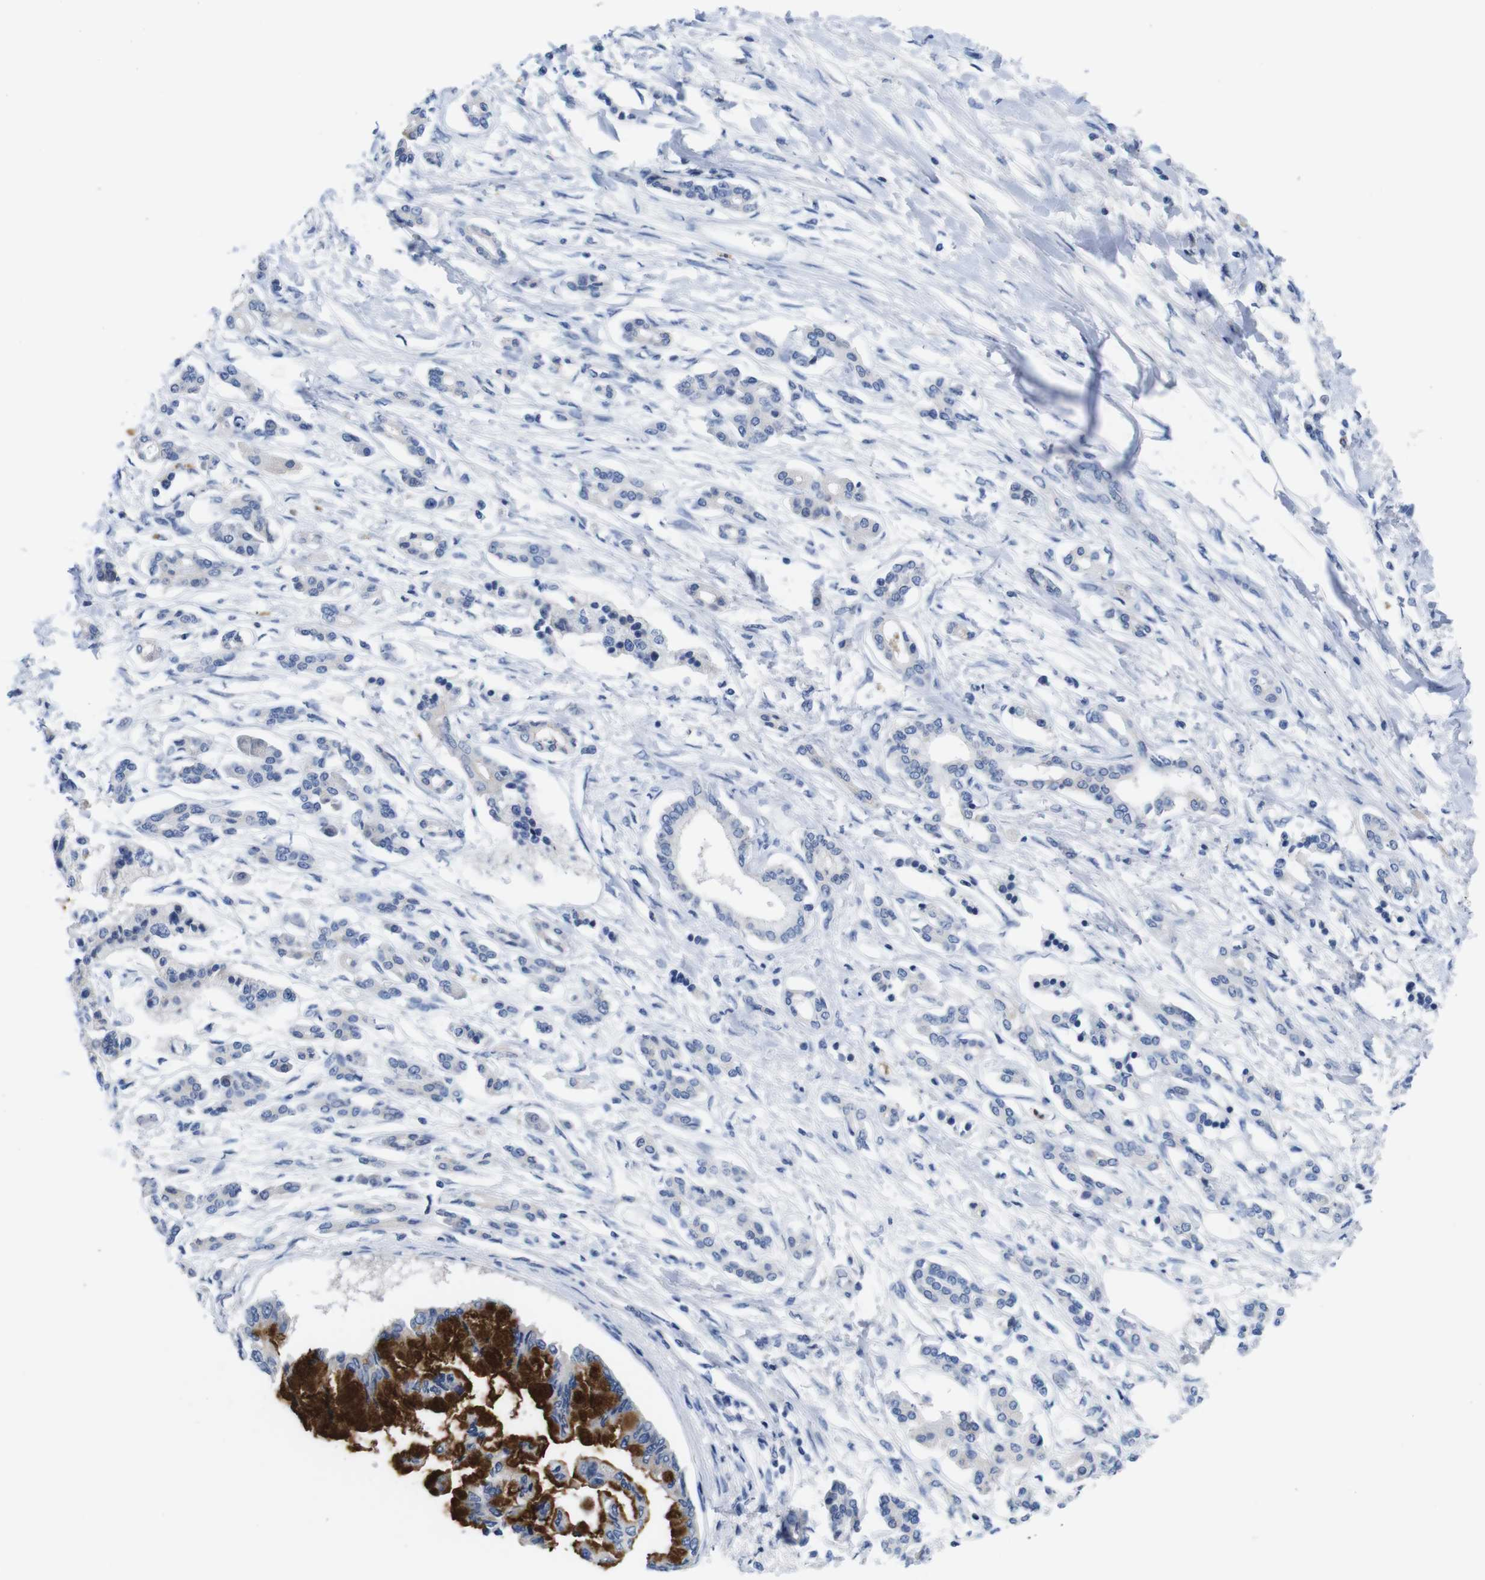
{"staining": {"intensity": "strong", "quantity": "<25%", "location": "cytoplasmic/membranous"}, "tissue": "pancreatic cancer", "cell_type": "Tumor cells", "image_type": "cancer", "snomed": [{"axis": "morphology", "description": "Adenocarcinoma, NOS"}, {"axis": "topography", "description": "Pancreas"}], "caption": "IHC of pancreatic cancer demonstrates medium levels of strong cytoplasmic/membranous staining in about <25% of tumor cells.", "gene": "C1RL", "patient": {"sex": "male", "age": 56}}